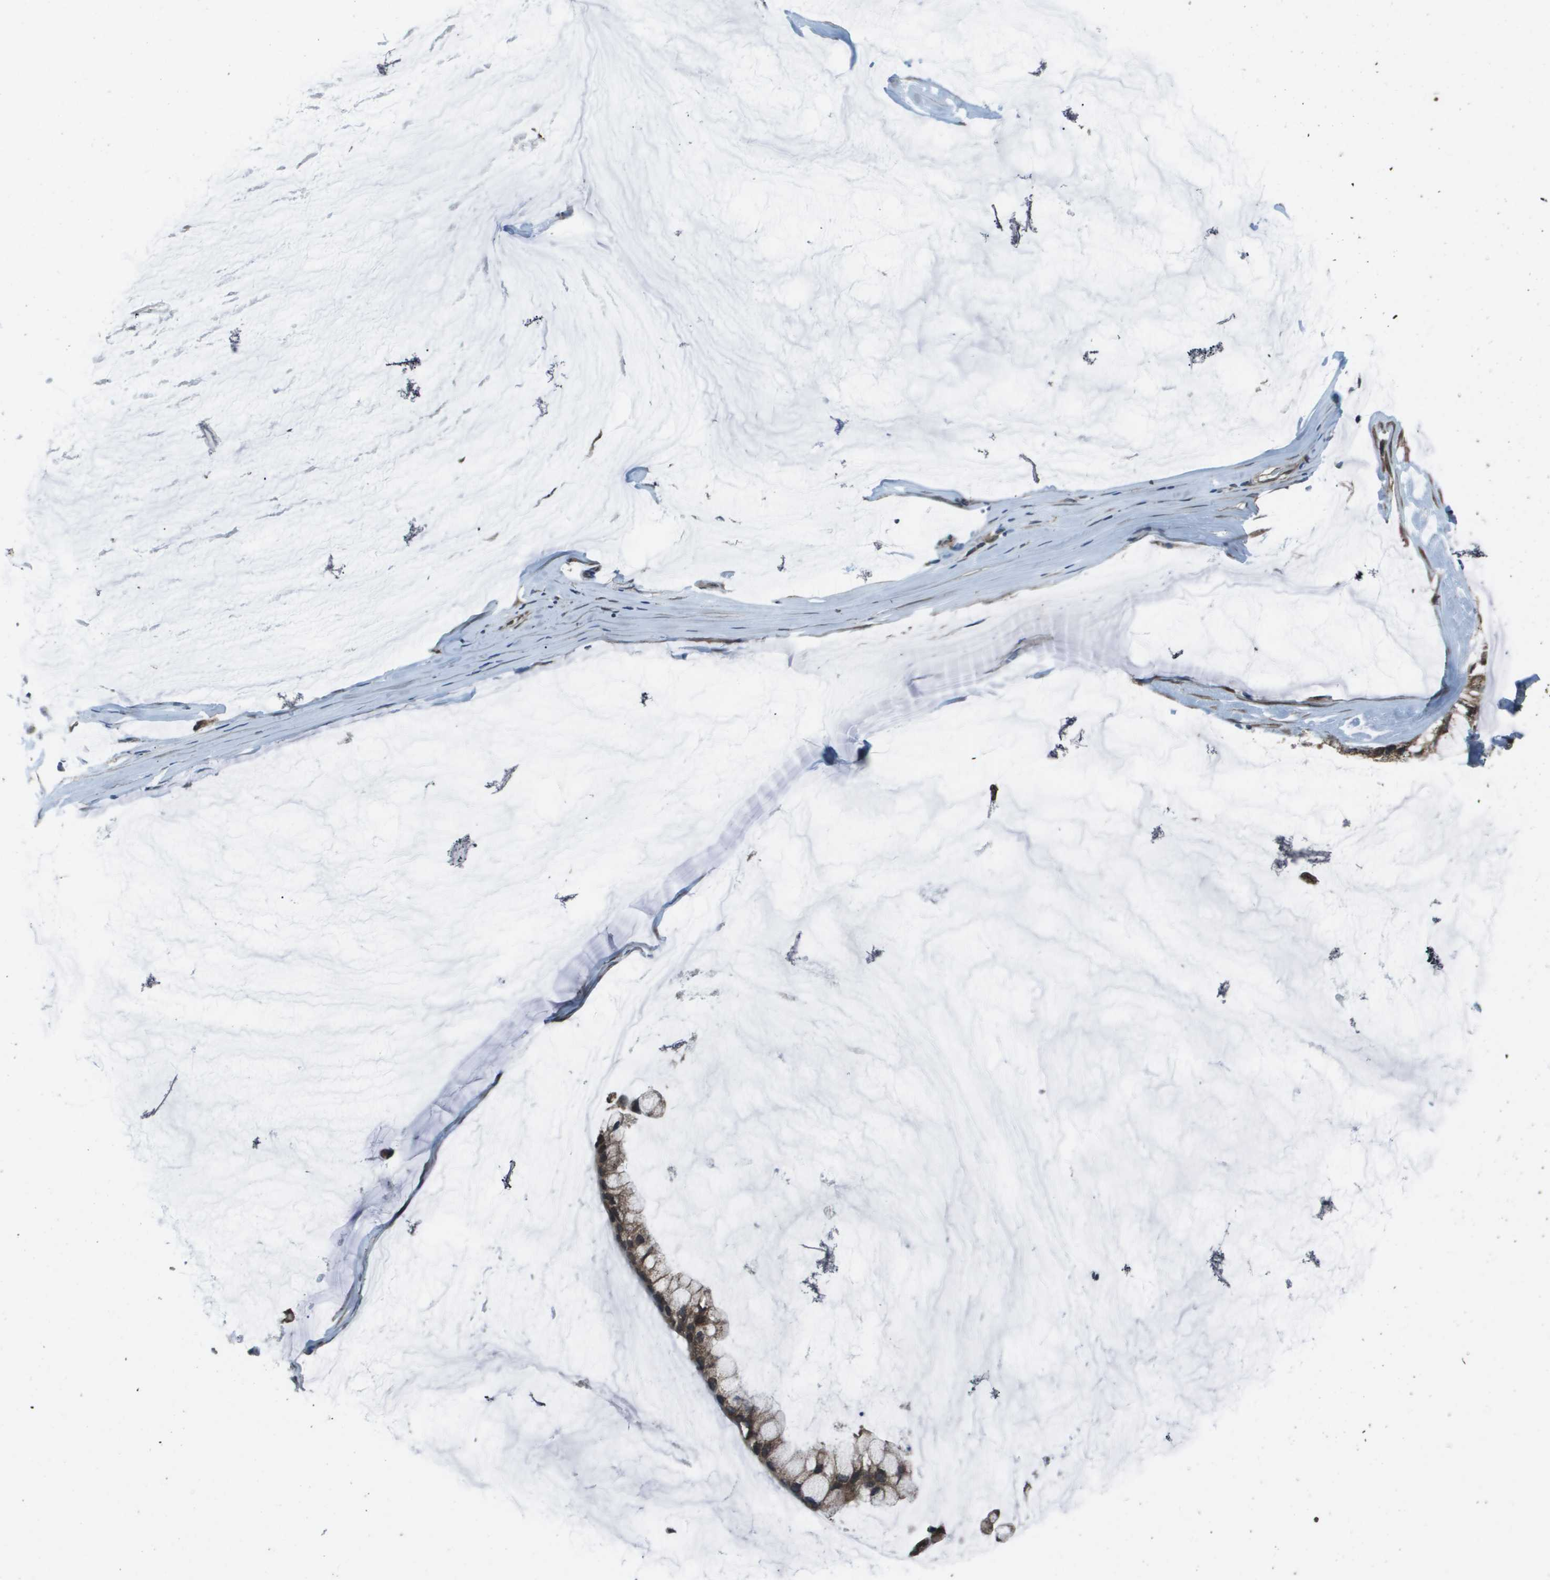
{"staining": {"intensity": "moderate", "quantity": ">75%", "location": "cytoplasmic/membranous"}, "tissue": "ovarian cancer", "cell_type": "Tumor cells", "image_type": "cancer", "snomed": [{"axis": "morphology", "description": "Cystadenocarcinoma, mucinous, NOS"}, {"axis": "topography", "description": "Ovary"}], "caption": "Immunohistochemistry micrograph of ovarian cancer stained for a protein (brown), which shows medium levels of moderate cytoplasmic/membranous expression in approximately >75% of tumor cells.", "gene": "PPFIA1", "patient": {"sex": "female", "age": 39}}